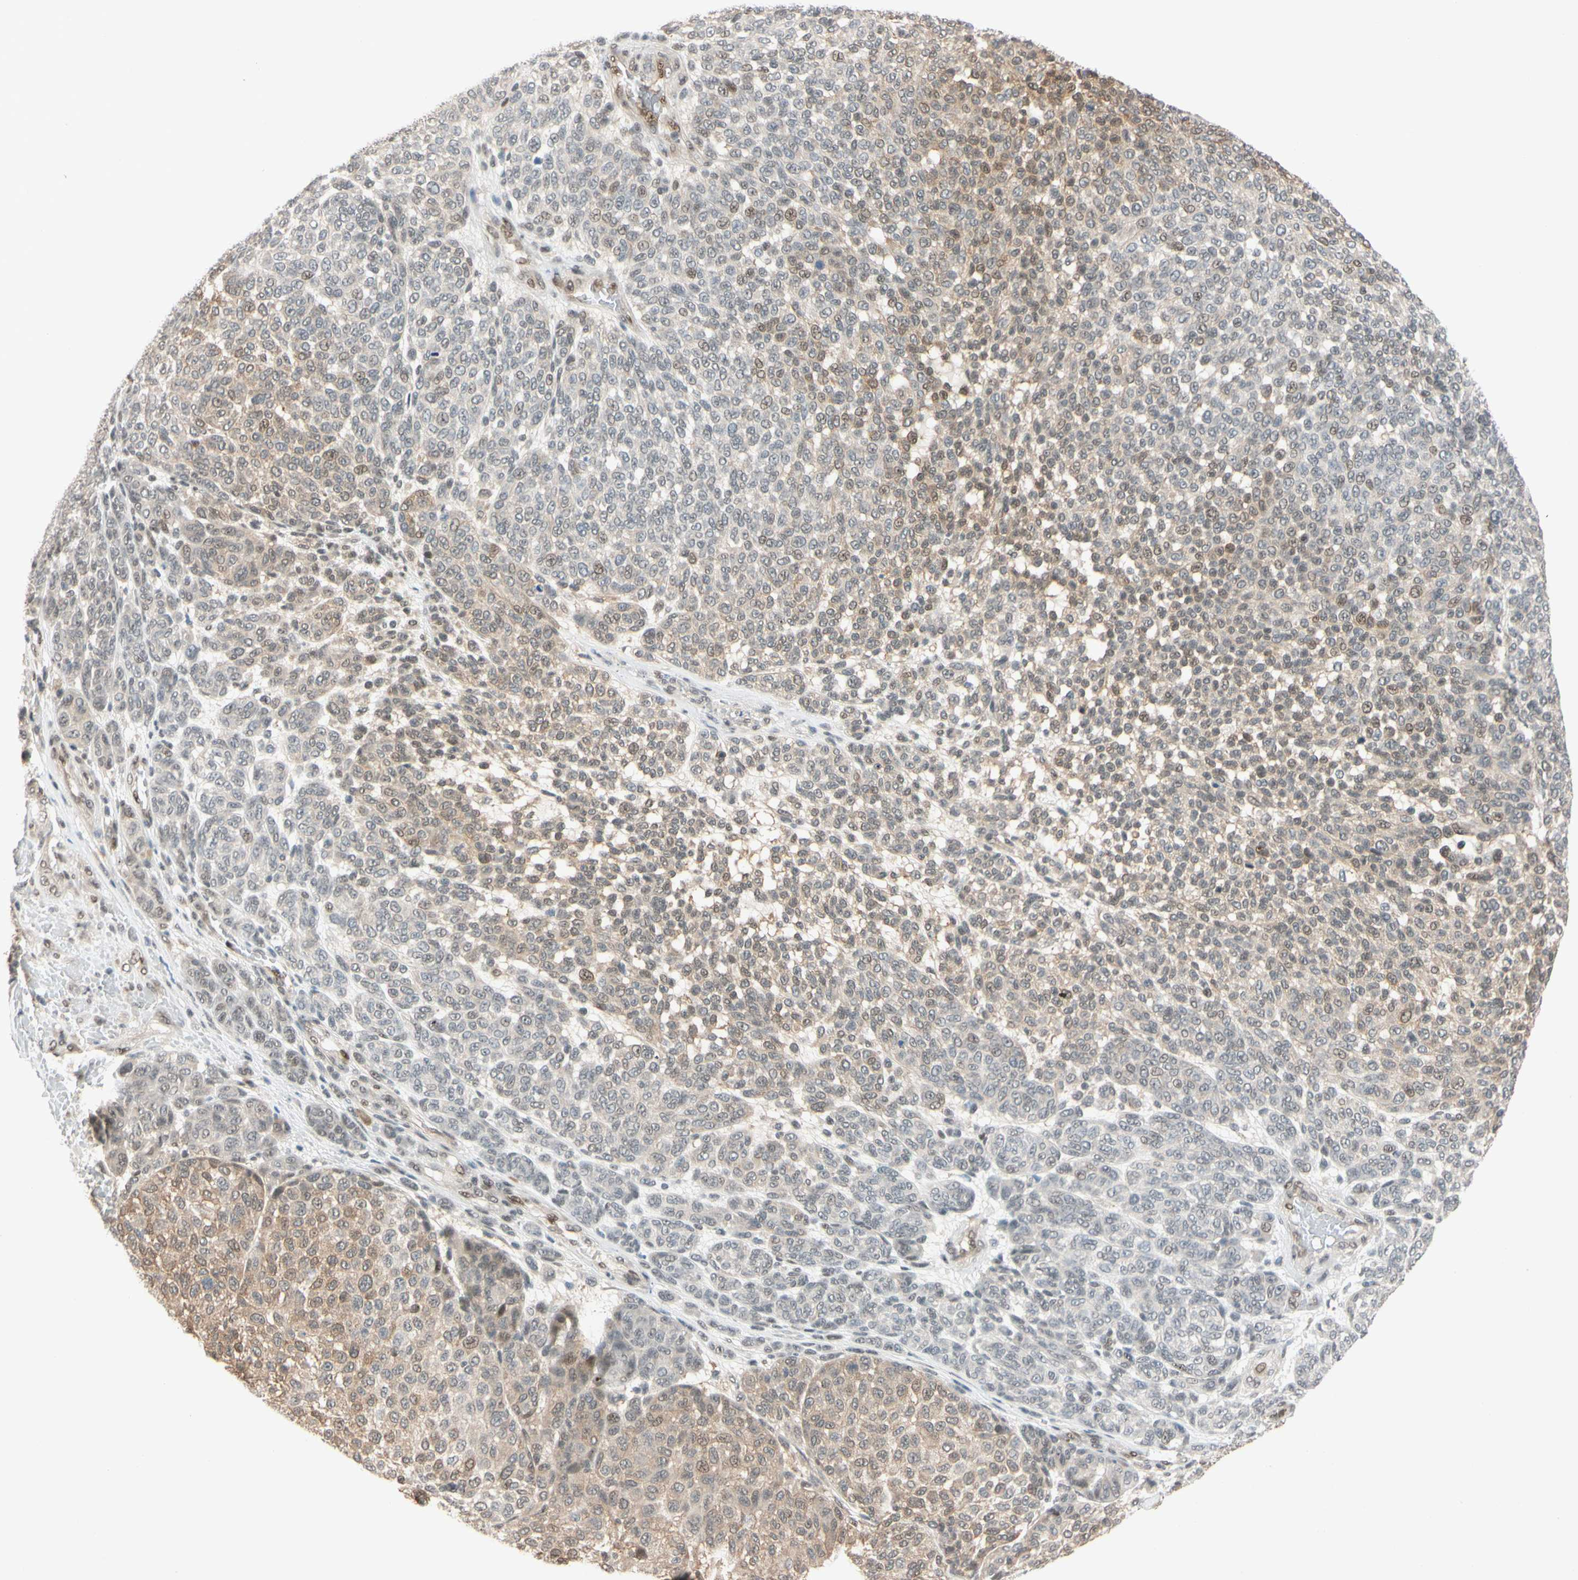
{"staining": {"intensity": "weak", "quantity": "25%-75%", "location": "cytoplasmic/membranous,nuclear"}, "tissue": "melanoma", "cell_type": "Tumor cells", "image_type": "cancer", "snomed": [{"axis": "morphology", "description": "Malignant melanoma, NOS"}, {"axis": "topography", "description": "Skin"}], "caption": "Immunohistochemical staining of human malignant melanoma exhibits weak cytoplasmic/membranous and nuclear protein expression in about 25%-75% of tumor cells.", "gene": "TAF4", "patient": {"sex": "male", "age": 59}}